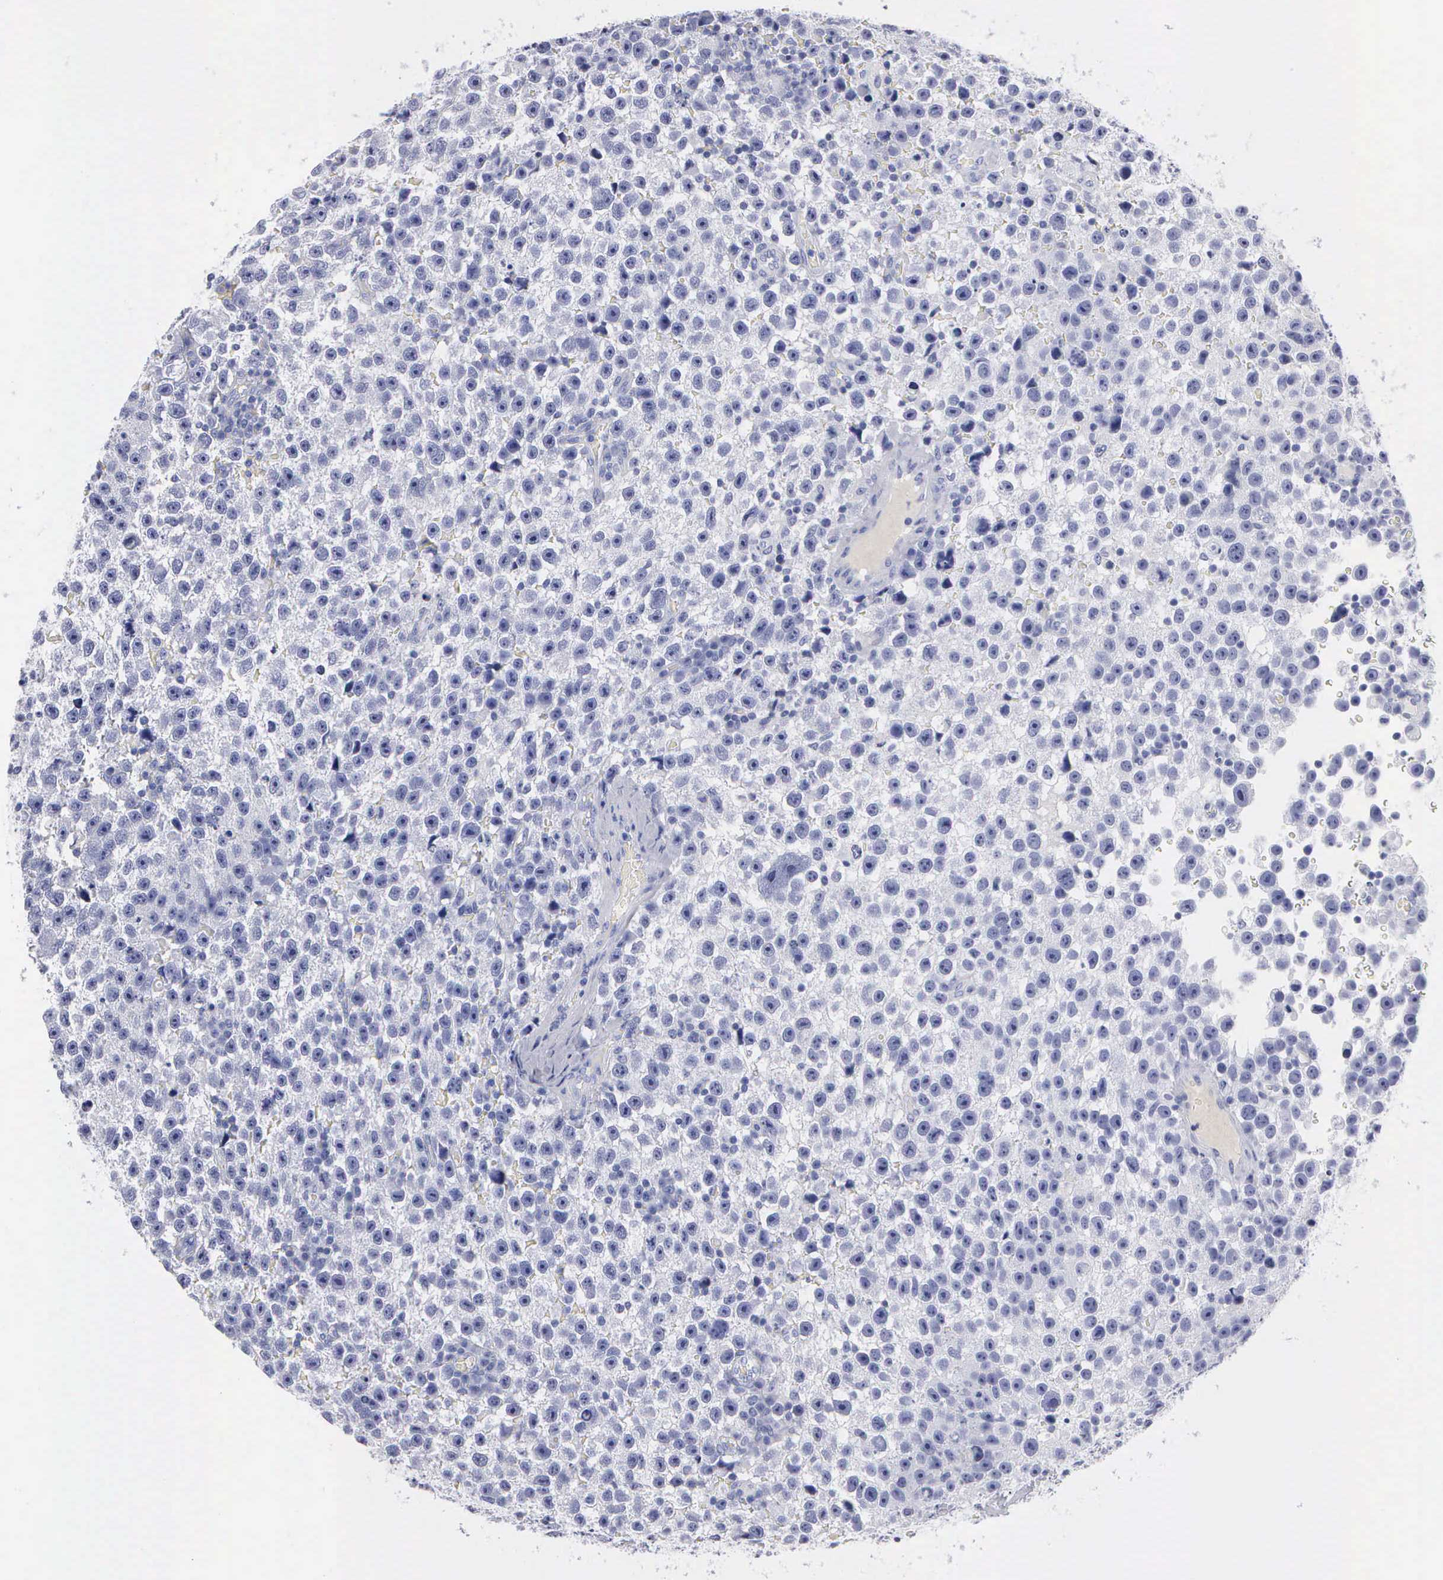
{"staining": {"intensity": "negative", "quantity": "none", "location": "none"}, "tissue": "testis cancer", "cell_type": "Tumor cells", "image_type": "cancer", "snomed": [{"axis": "morphology", "description": "Seminoma, NOS"}, {"axis": "topography", "description": "Testis"}], "caption": "DAB (3,3'-diaminobenzidine) immunohistochemical staining of seminoma (testis) reveals no significant staining in tumor cells.", "gene": "CYP19A1", "patient": {"sex": "male", "age": 33}}